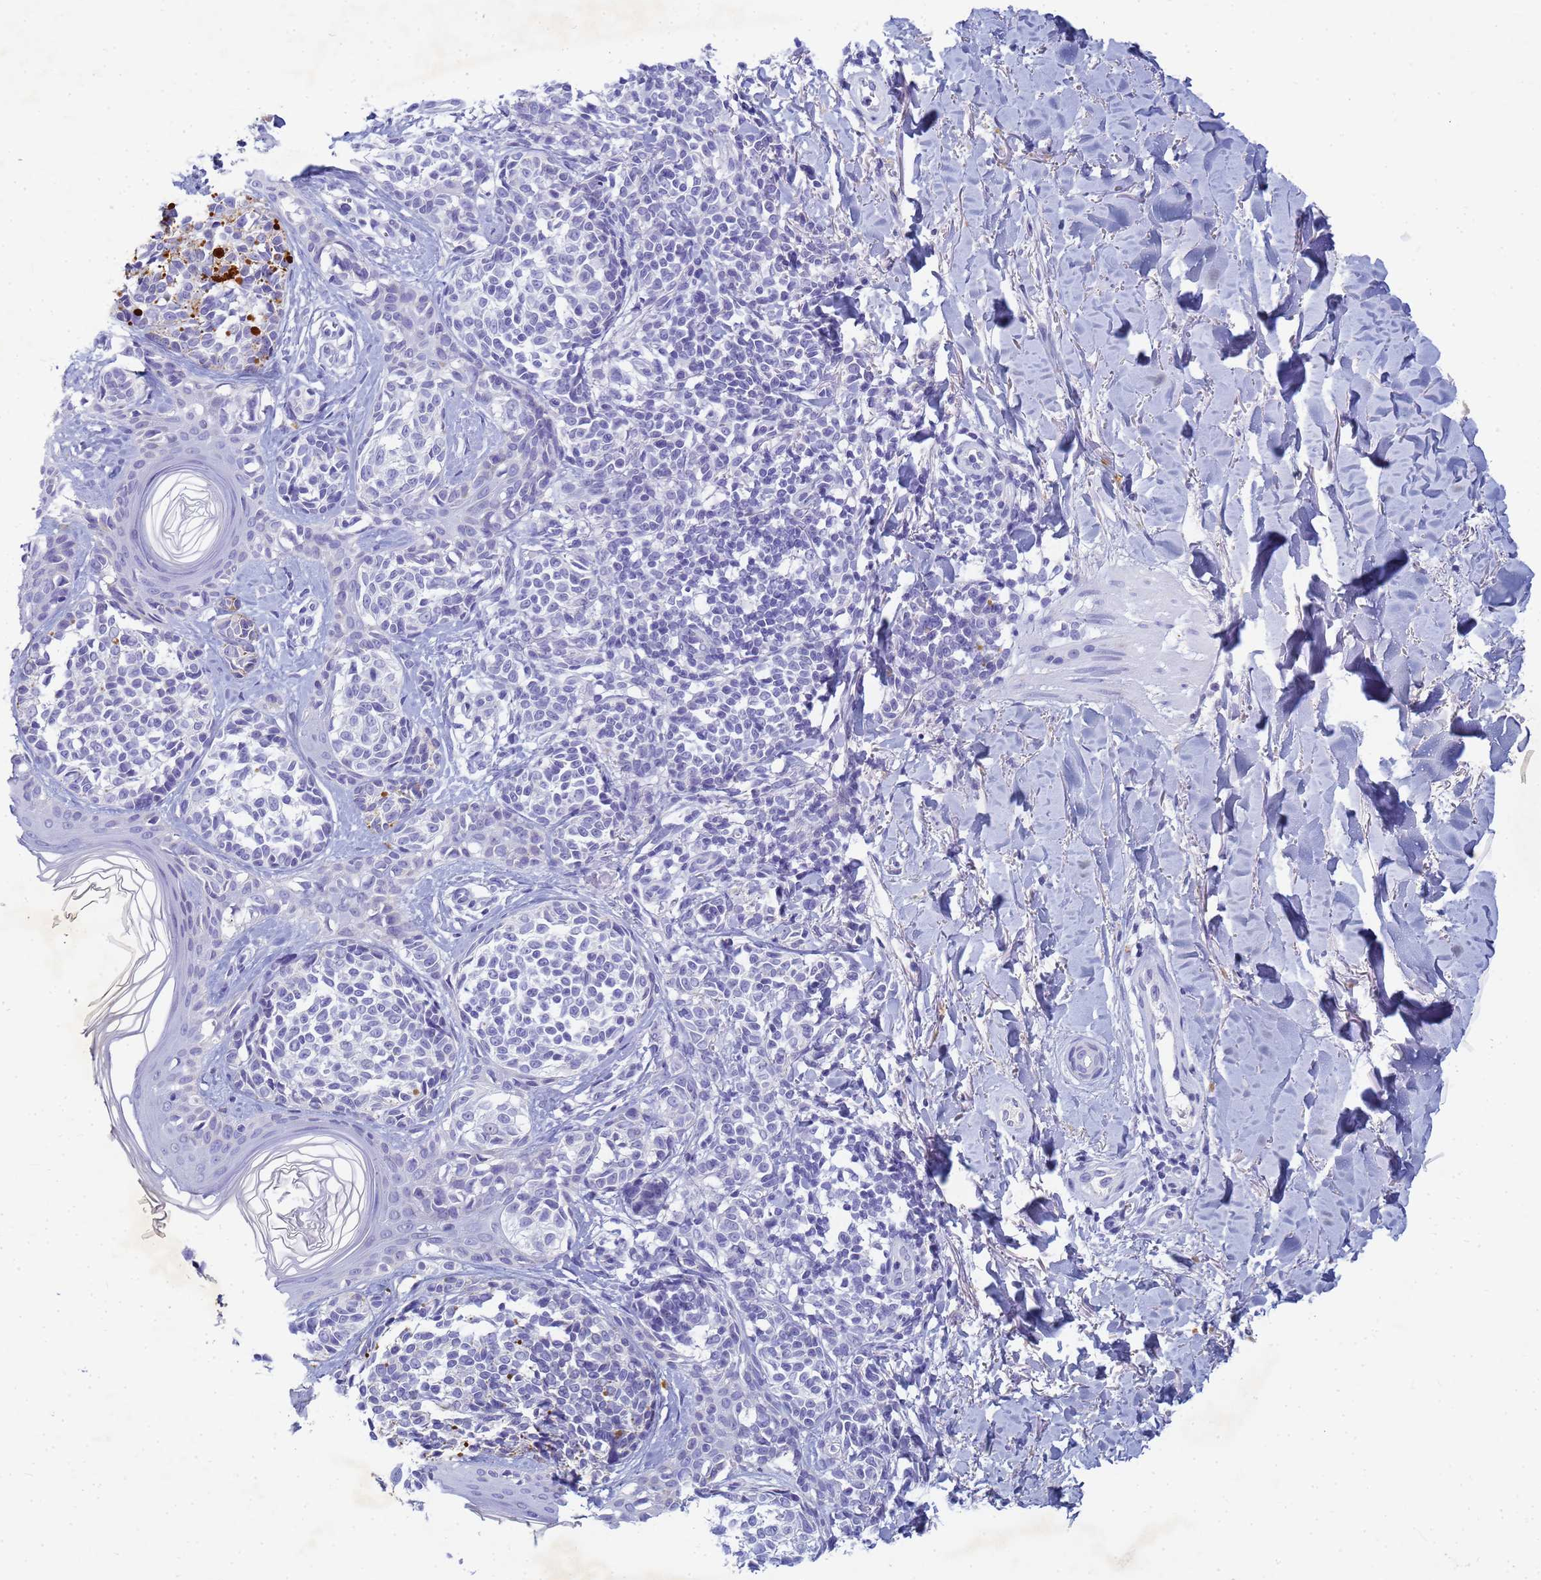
{"staining": {"intensity": "negative", "quantity": "none", "location": "none"}, "tissue": "melanoma", "cell_type": "Tumor cells", "image_type": "cancer", "snomed": [{"axis": "morphology", "description": "Malignant melanoma, NOS"}, {"axis": "topography", "description": "Skin of upper extremity"}], "caption": "Histopathology image shows no significant protein expression in tumor cells of malignant melanoma.", "gene": "B3GNT8", "patient": {"sex": "male", "age": 40}}